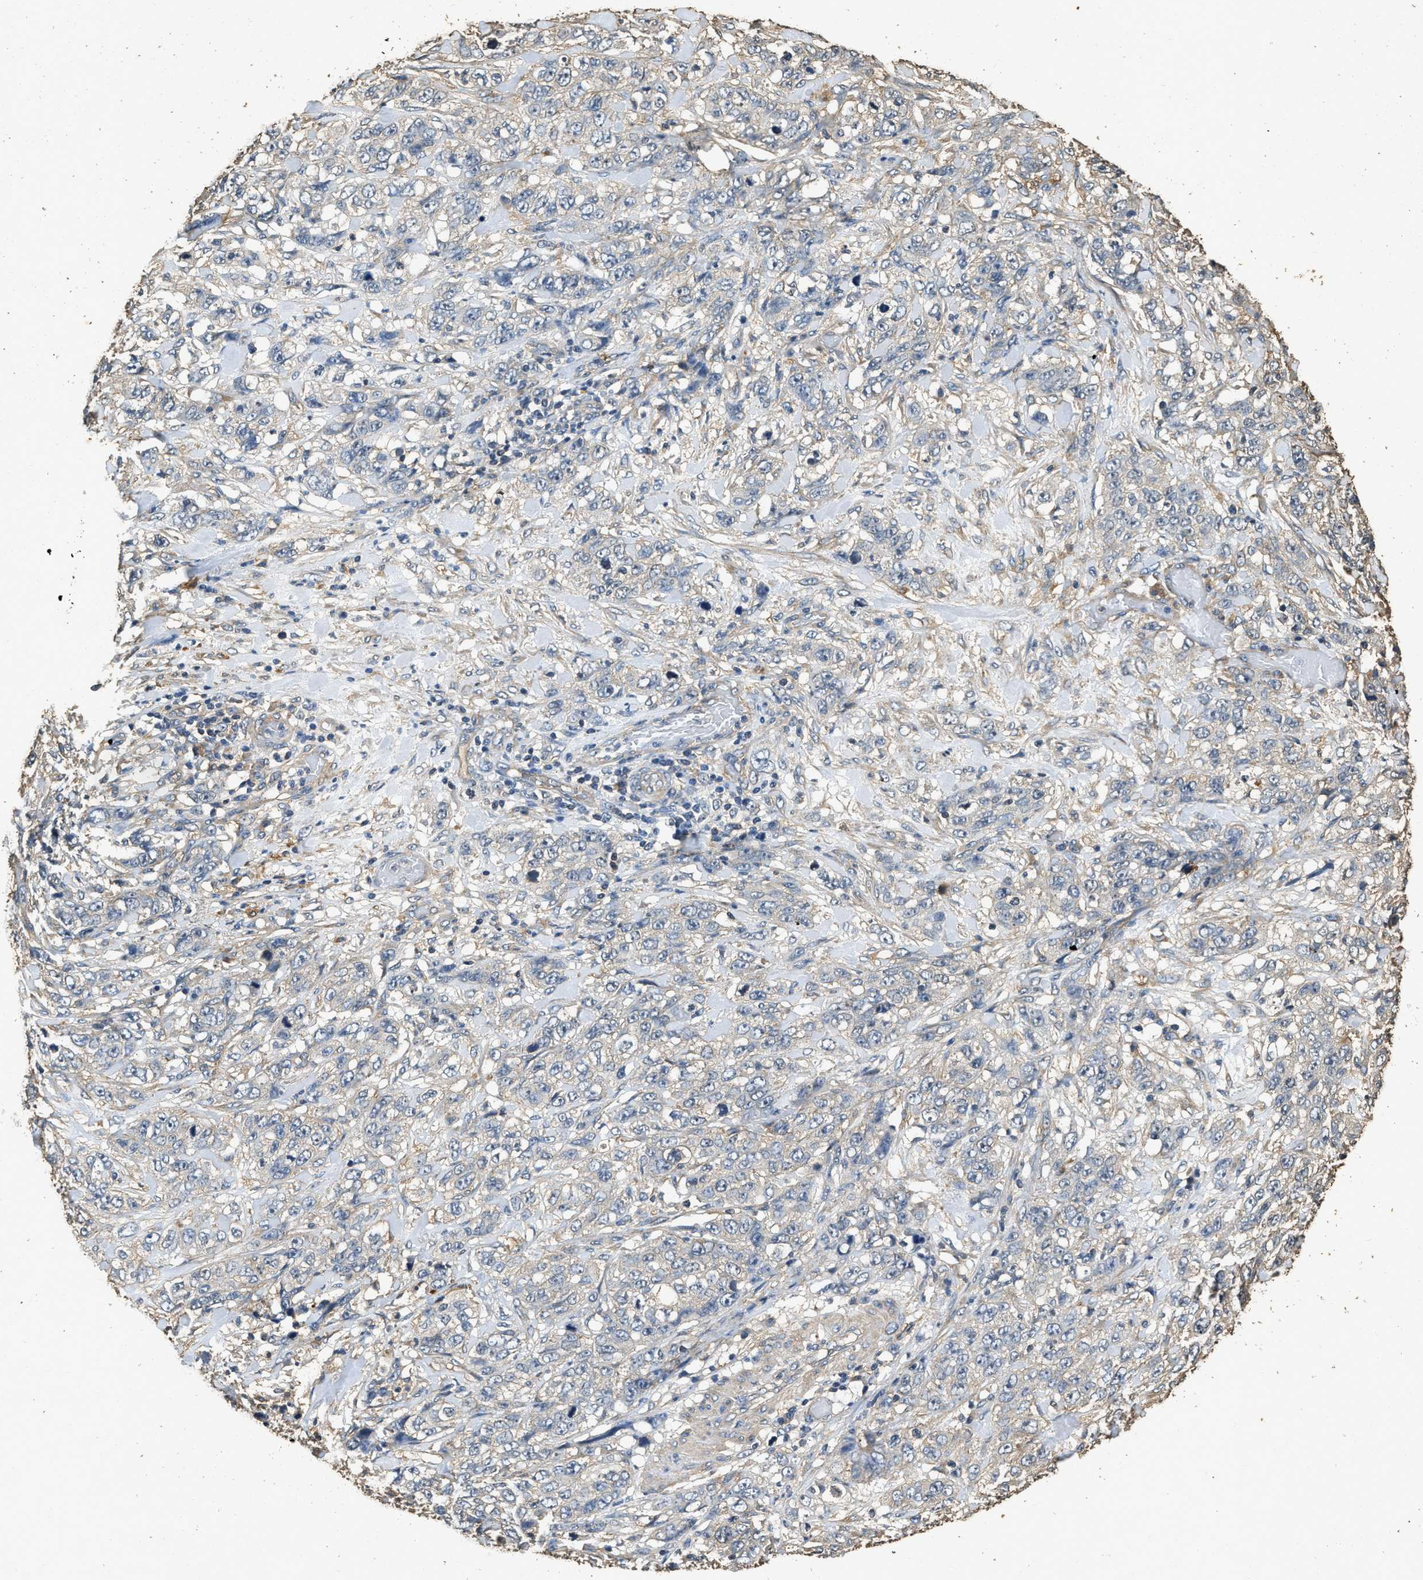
{"staining": {"intensity": "negative", "quantity": "none", "location": "none"}, "tissue": "stomach cancer", "cell_type": "Tumor cells", "image_type": "cancer", "snomed": [{"axis": "morphology", "description": "Adenocarcinoma, NOS"}, {"axis": "topography", "description": "Stomach"}], "caption": "Tumor cells show no significant protein expression in stomach adenocarcinoma. (Brightfield microscopy of DAB immunohistochemistry (IHC) at high magnification).", "gene": "MIB1", "patient": {"sex": "male", "age": 48}}